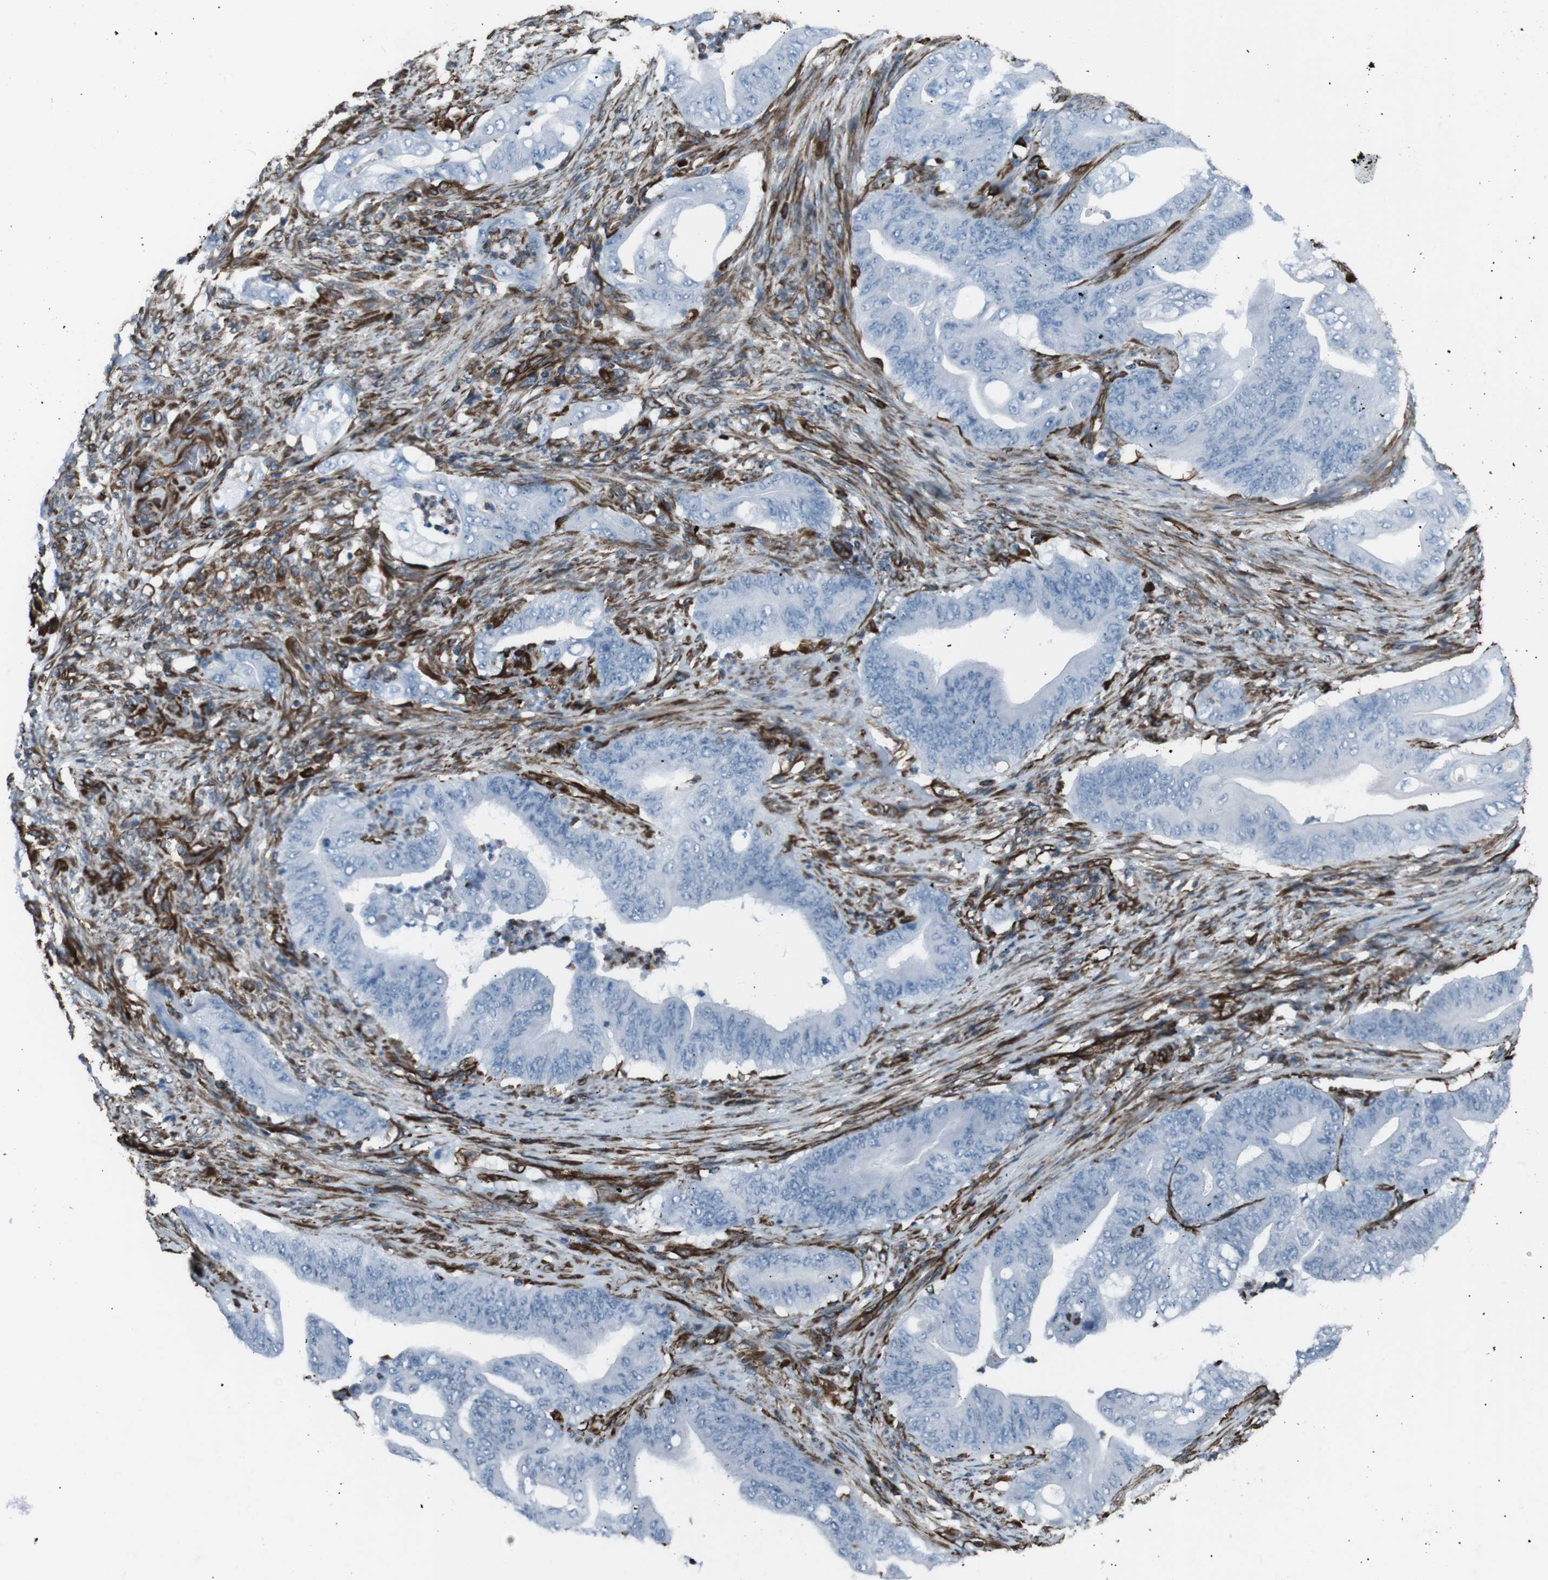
{"staining": {"intensity": "negative", "quantity": "none", "location": "none"}, "tissue": "stomach cancer", "cell_type": "Tumor cells", "image_type": "cancer", "snomed": [{"axis": "morphology", "description": "Adenocarcinoma, NOS"}, {"axis": "topography", "description": "Stomach"}], "caption": "Immunohistochemical staining of human stomach cancer (adenocarcinoma) demonstrates no significant expression in tumor cells.", "gene": "ZDHHC6", "patient": {"sex": "female", "age": 73}}